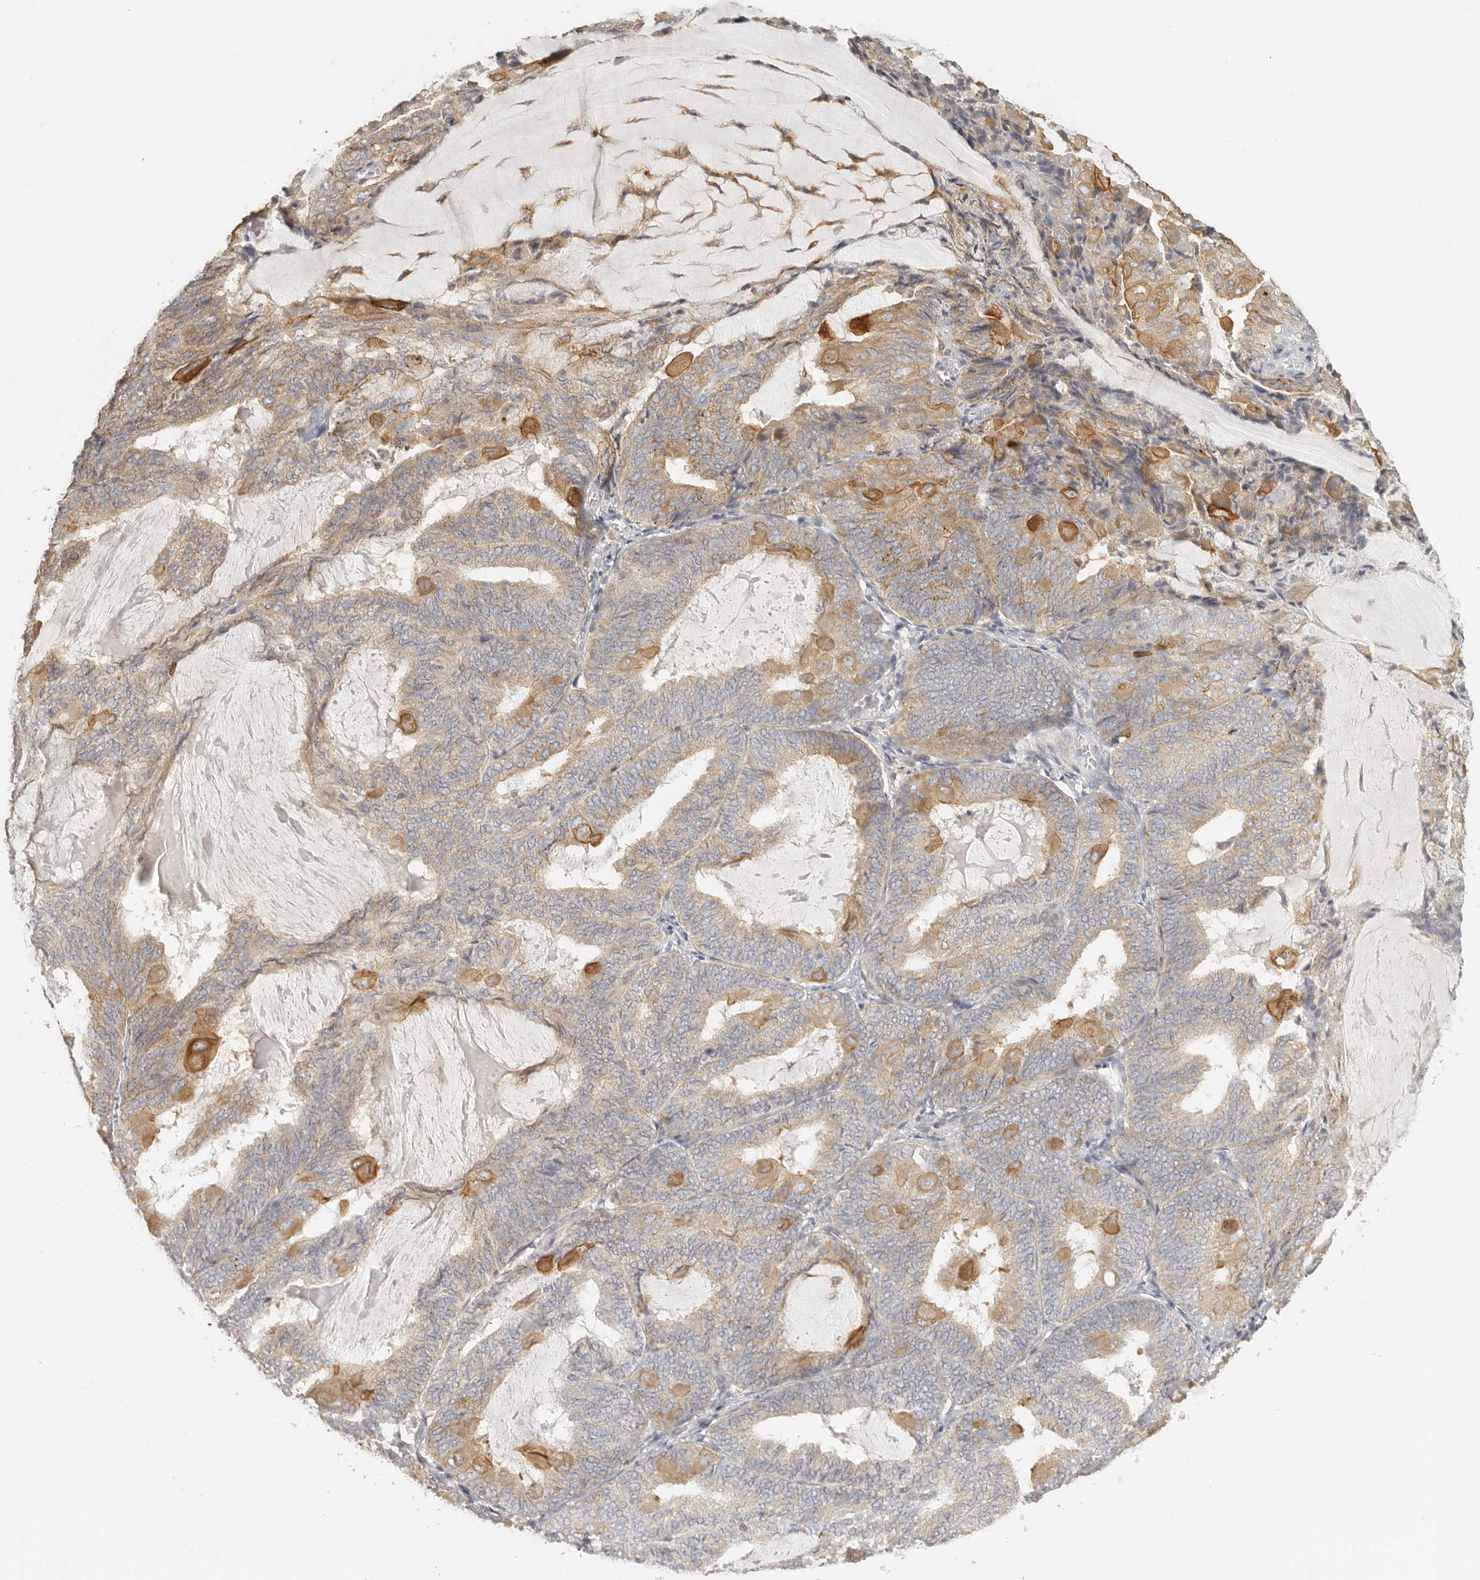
{"staining": {"intensity": "moderate", "quantity": "25%-75%", "location": "cytoplasmic/membranous"}, "tissue": "endometrial cancer", "cell_type": "Tumor cells", "image_type": "cancer", "snomed": [{"axis": "morphology", "description": "Adenocarcinoma, NOS"}, {"axis": "topography", "description": "Endometrium"}], "caption": "Endometrial cancer tissue reveals moderate cytoplasmic/membranous staining in about 25%-75% of tumor cells, visualized by immunohistochemistry.", "gene": "ANXA9", "patient": {"sex": "female", "age": 81}}